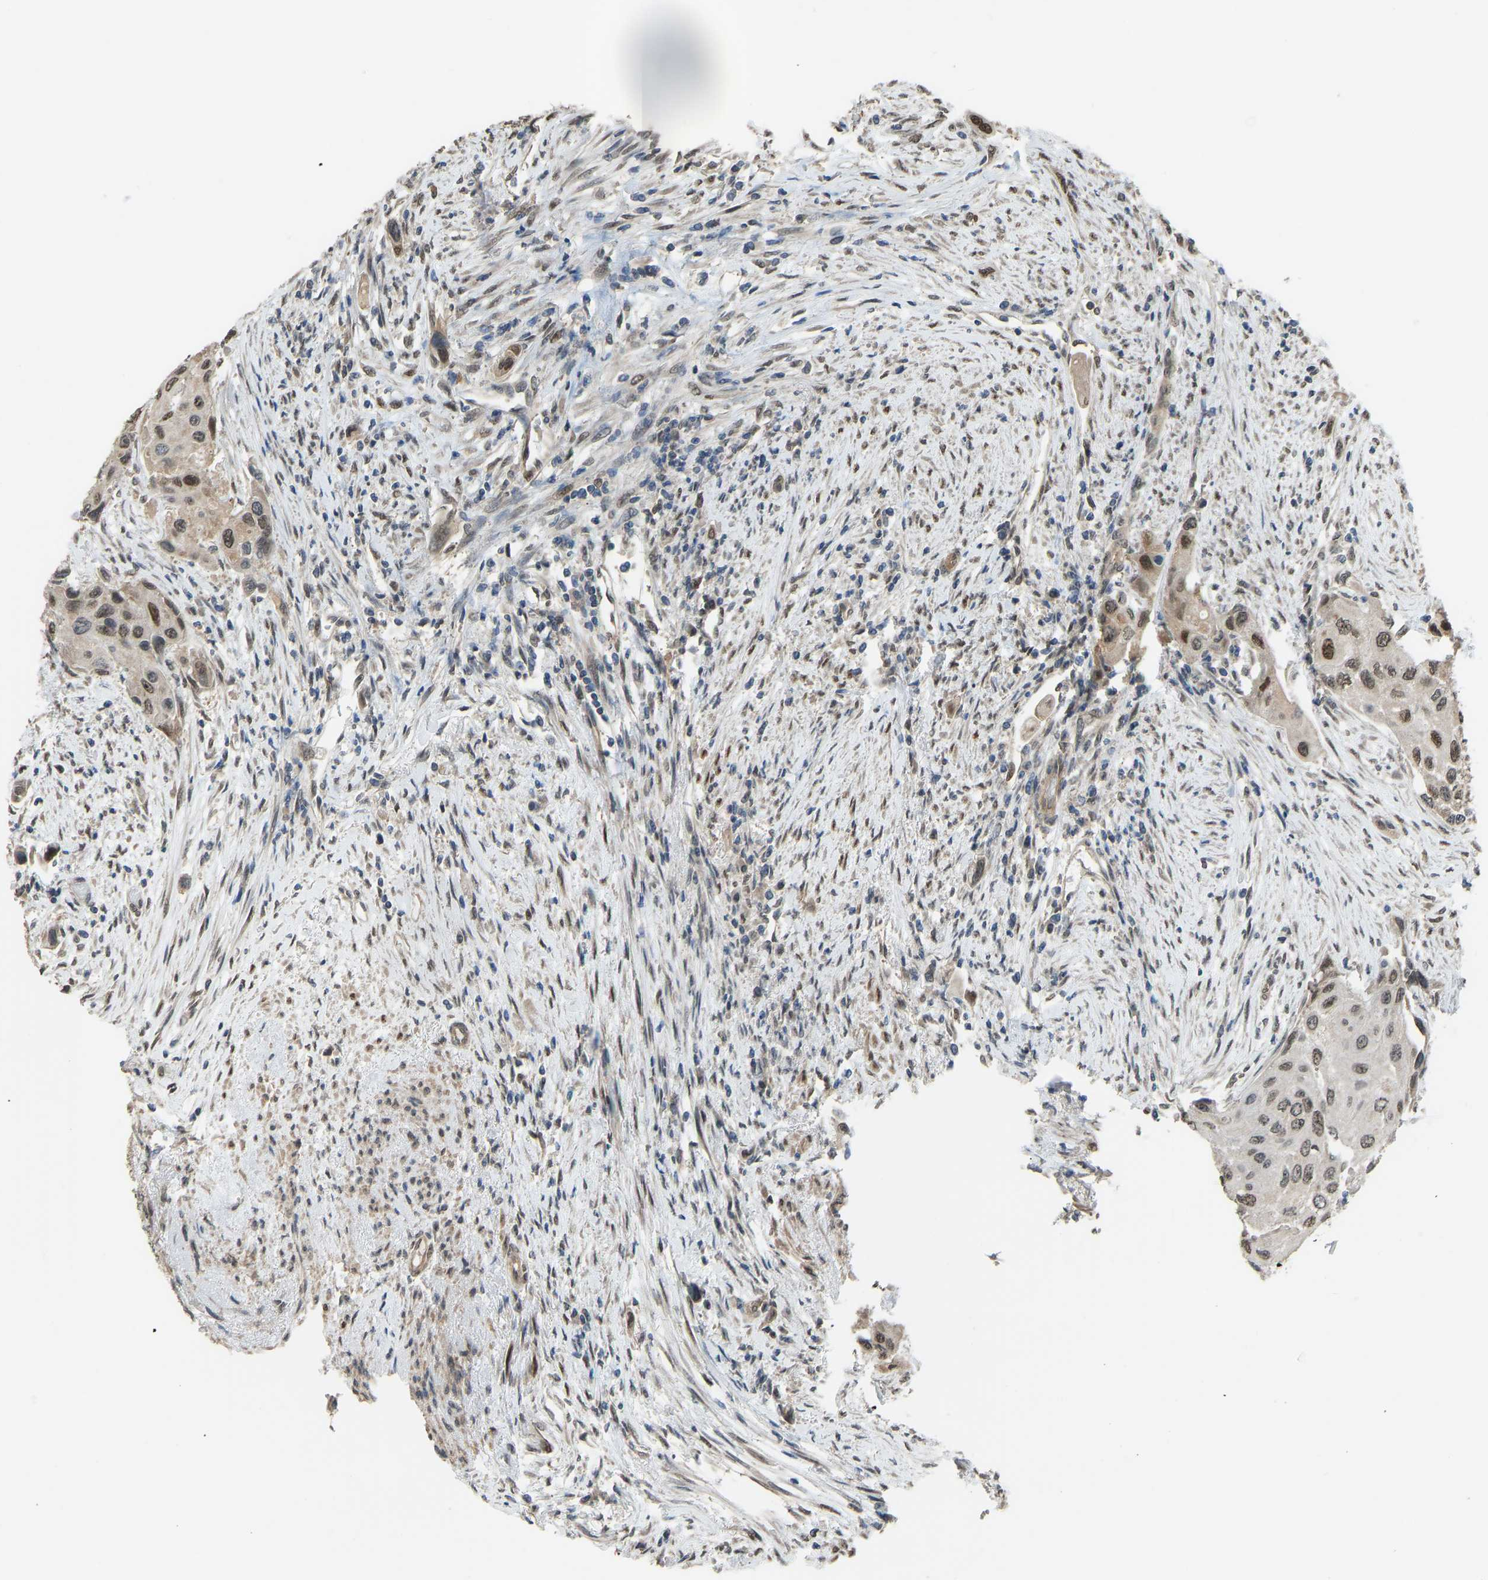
{"staining": {"intensity": "moderate", "quantity": ">75%", "location": "nuclear"}, "tissue": "urothelial cancer", "cell_type": "Tumor cells", "image_type": "cancer", "snomed": [{"axis": "morphology", "description": "Urothelial carcinoma, High grade"}, {"axis": "topography", "description": "Urinary bladder"}], "caption": "High-power microscopy captured an IHC image of urothelial cancer, revealing moderate nuclear expression in approximately >75% of tumor cells. The staining was performed using DAB to visualize the protein expression in brown, while the nuclei were stained in blue with hematoxylin (Magnification: 20x).", "gene": "KPNA6", "patient": {"sex": "female", "age": 56}}